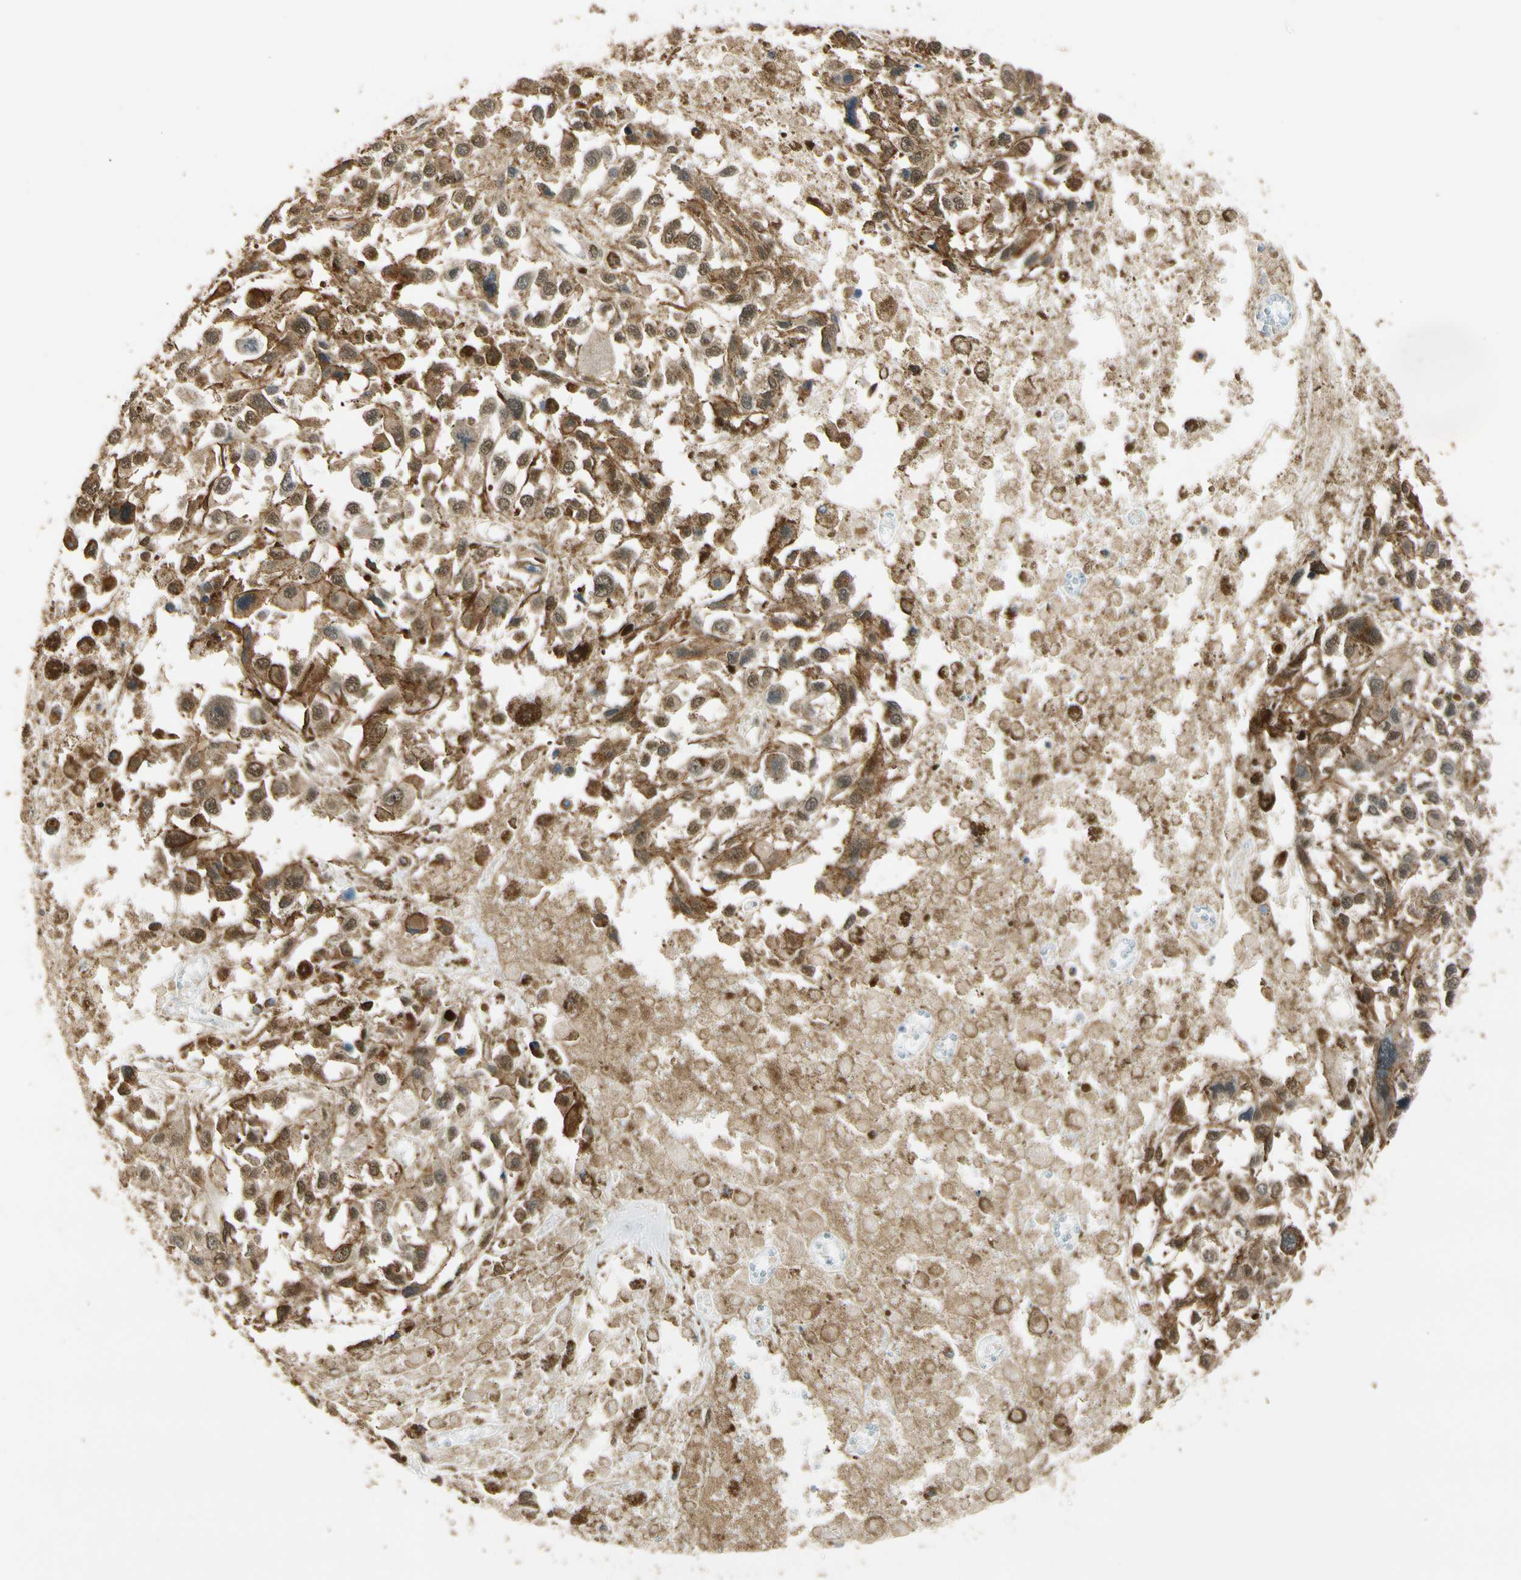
{"staining": {"intensity": "moderate", "quantity": ">75%", "location": "cytoplasmic/membranous"}, "tissue": "melanoma", "cell_type": "Tumor cells", "image_type": "cancer", "snomed": [{"axis": "morphology", "description": "Malignant melanoma, Metastatic site"}, {"axis": "topography", "description": "Lymph node"}], "caption": "There is medium levels of moderate cytoplasmic/membranous positivity in tumor cells of malignant melanoma (metastatic site), as demonstrated by immunohistochemical staining (brown color).", "gene": "LAMTOR1", "patient": {"sex": "male", "age": 59}}